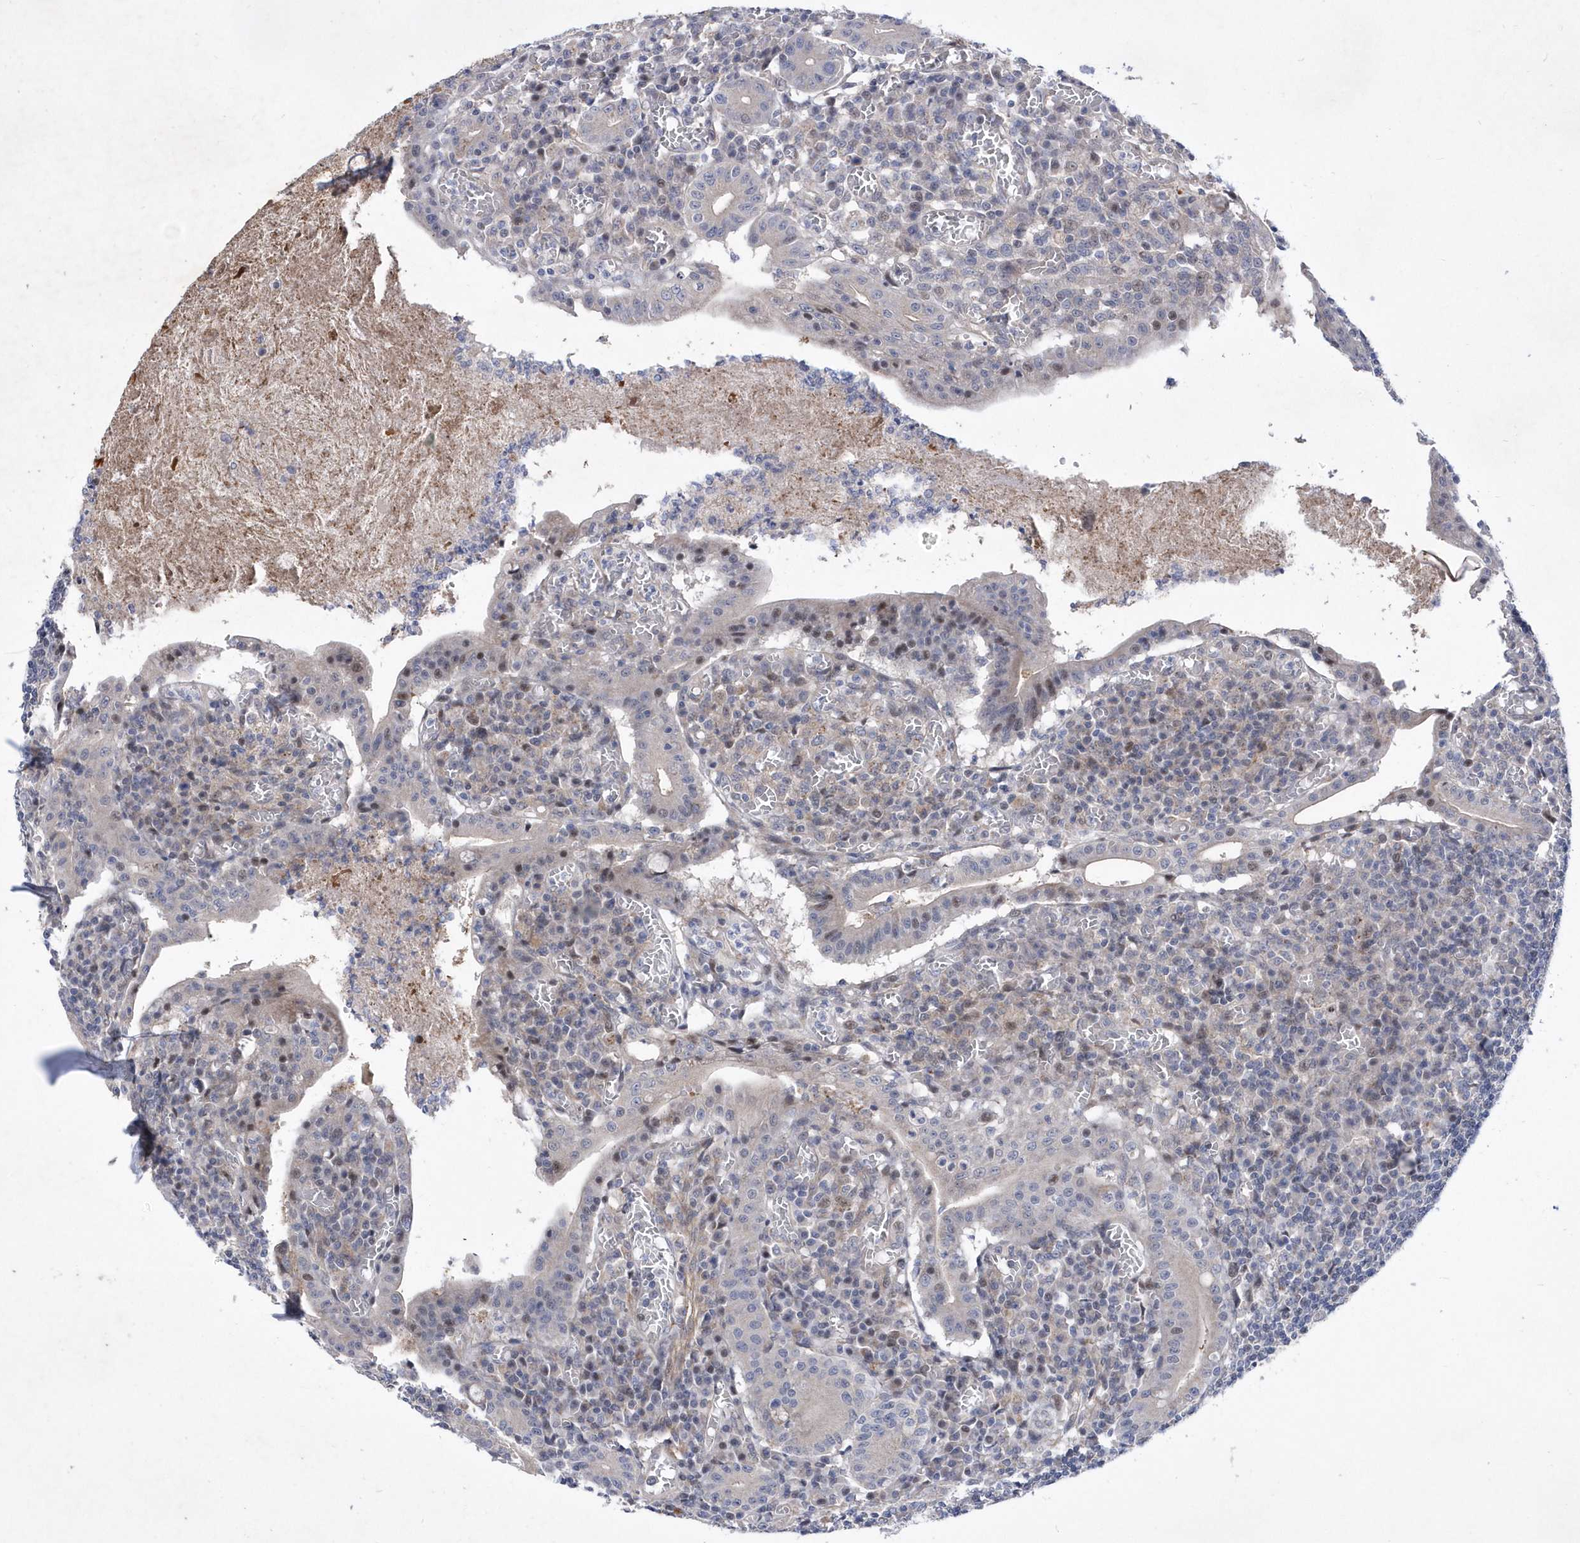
{"staining": {"intensity": "moderate", "quantity": "<25%", "location": "cytoplasmic/membranous"}, "tissue": "small intestine", "cell_type": "Glandular cells", "image_type": "normal", "snomed": [{"axis": "morphology", "description": "Normal tissue, NOS"}, {"axis": "morphology", "description": "Cystadenocarcinoma, serous, Metastatic site"}, {"axis": "topography", "description": "Small intestine"}], "caption": "Immunohistochemical staining of normal small intestine displays low levels of moderate cytoplasmic/membranous staining in about <25% of glandular cells.", "gene": "LONRF2", "patient": {"sex": "female", "age": 61}}